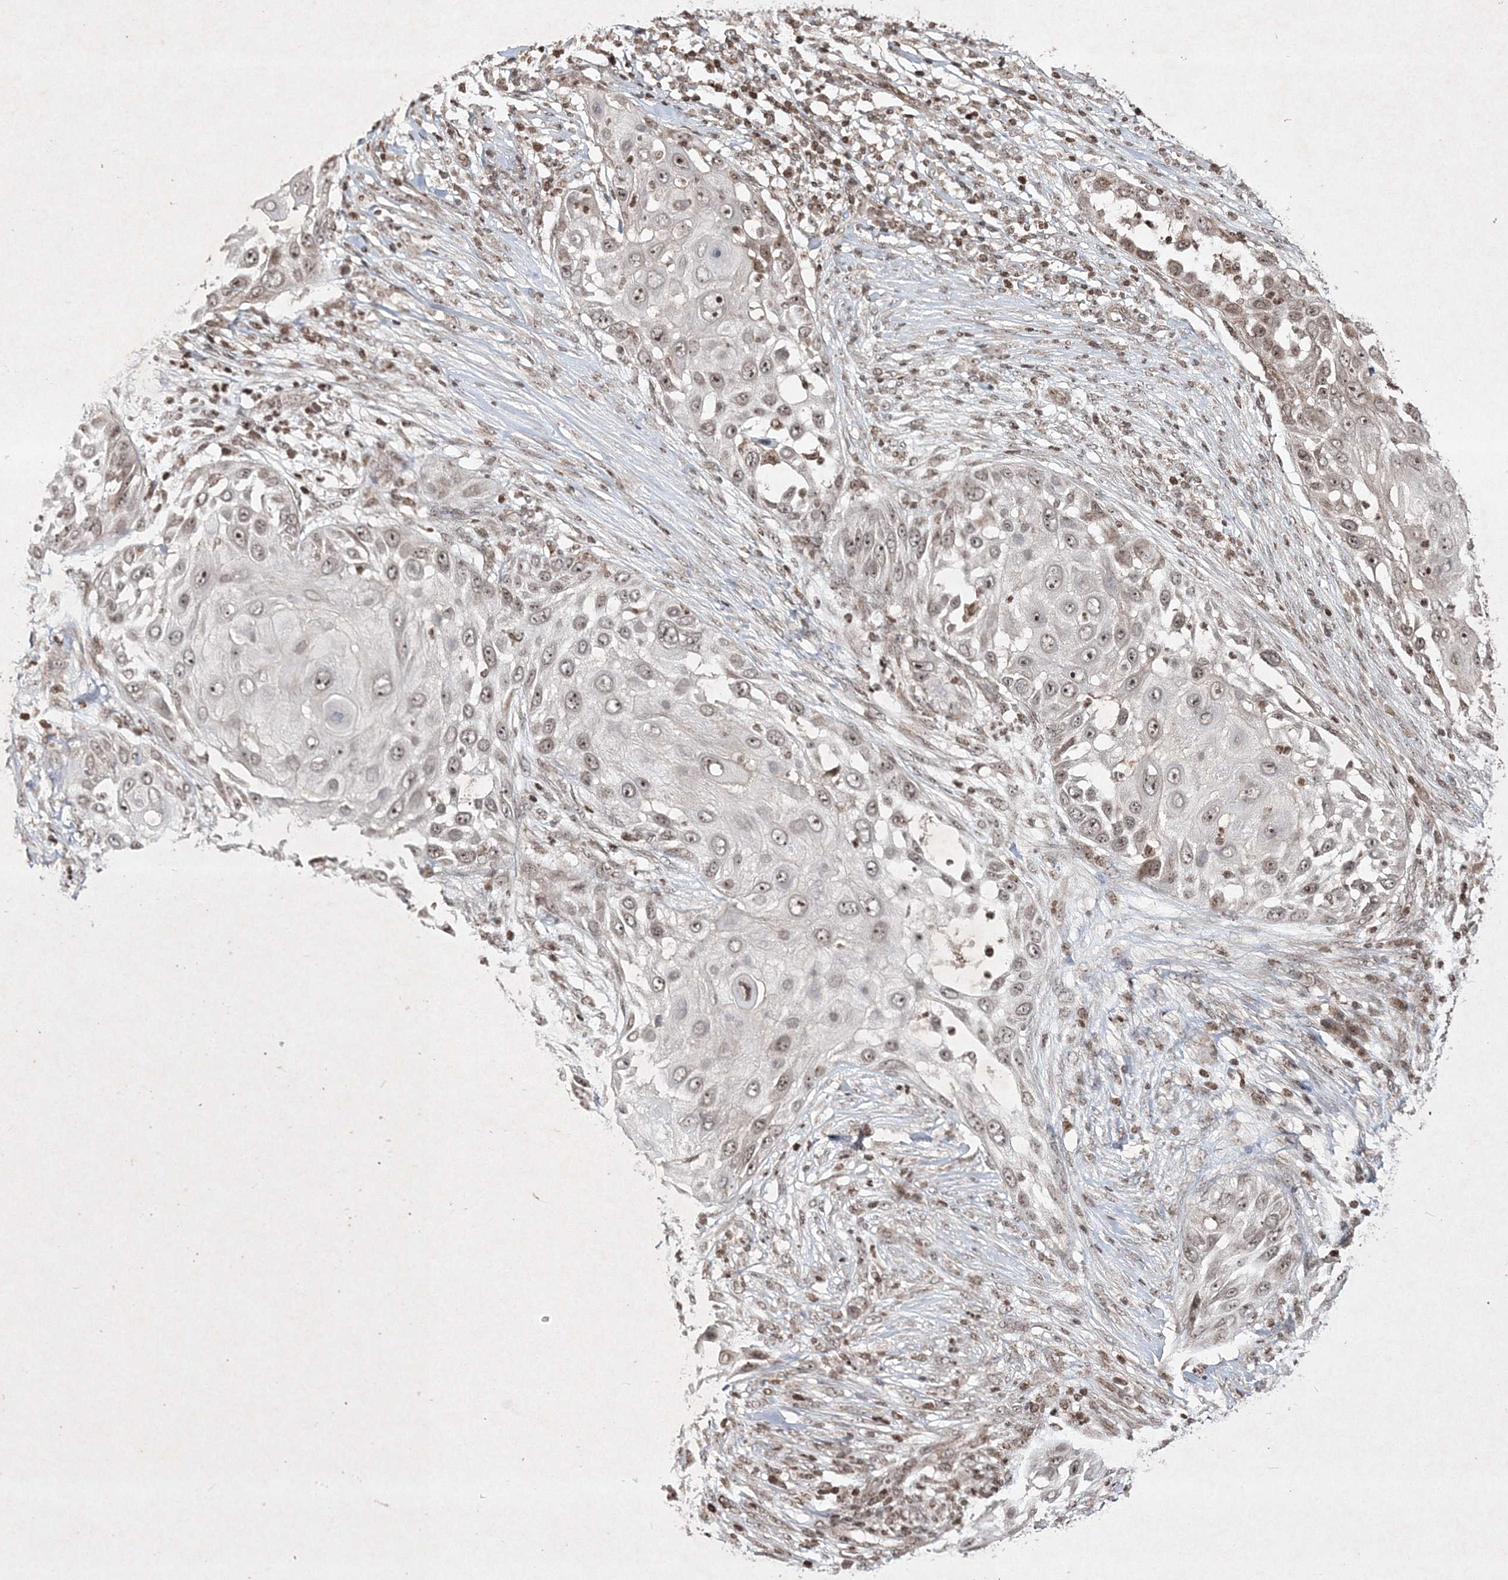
{"staining": {"intensity": "weak", "quantity": ">75%", "location": "nuclear"}, "tissue": "skin cancer", "cell_type": "Tumor cells", "image_type": "cancer", "snomed": [{"axis": "morphology", "description": "Squamous cell carcinoma, NOS"}, {"axis": "topography", "description": "Skin"}], "caption": "Immunohistochemistry image of human squamous cell carcinoma (skin) stained for a protein (brown), which displays low levels of weak nuclear positivity in approximately >75% of tumor cells.", "gene": "CARM1", "patient": {"sex": "female", "age": 44}}